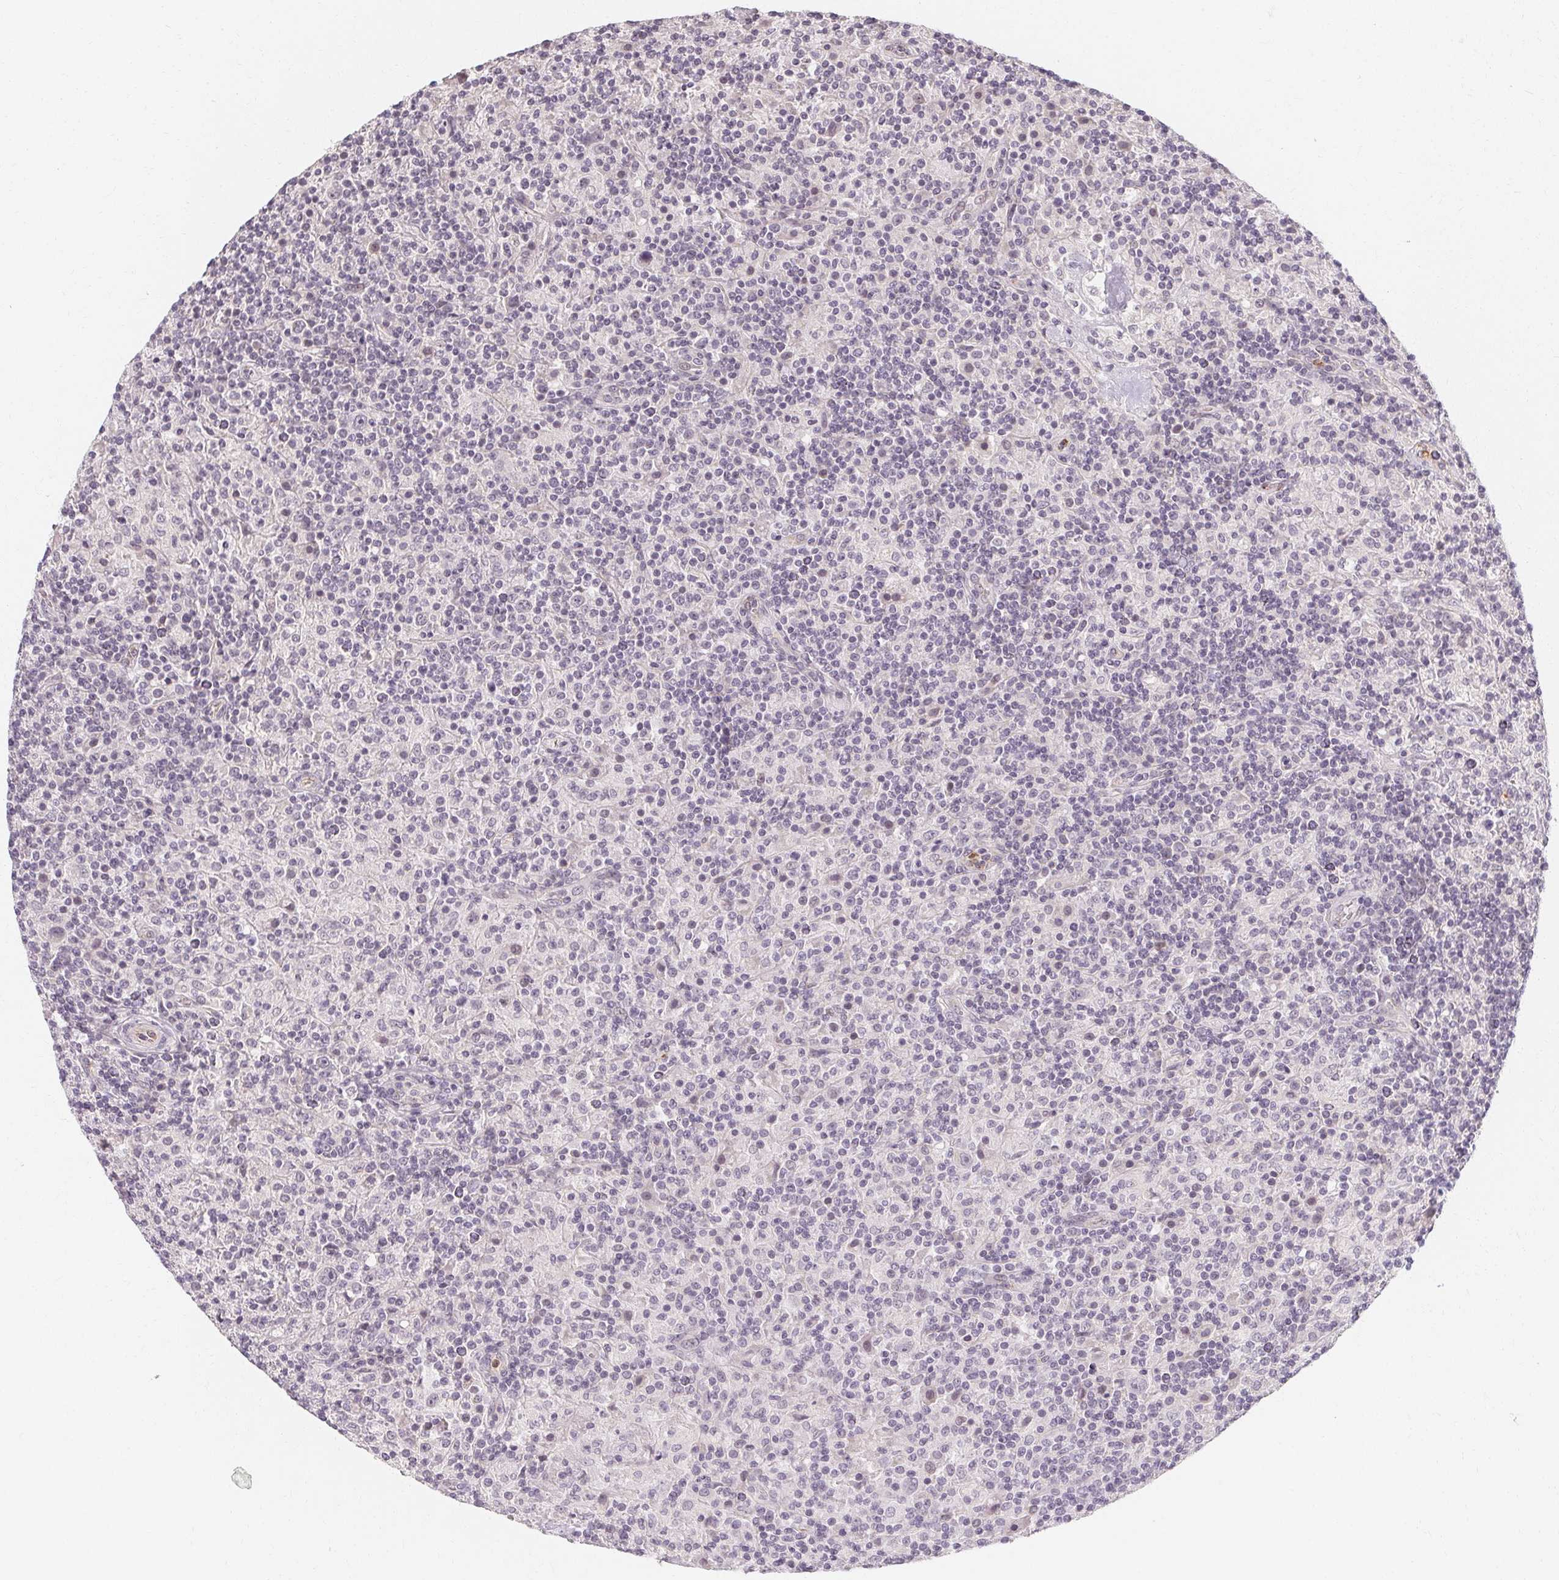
{"staining": {"intensity": "negative", "quantity": "none", "location": "none"}, "tissue": "lymphoma", "cell_type": "Tumor cells", "image_type": "cancer", "snomed": [{"axis": "morphology", "description": "Hodgkin's disease, NOS"}, {"axis": "topography", "description": "Lymph node"}], "caption": "This is an immunohistochemistry (IHC) micrograph of human lymphoma. There is no positivity in tumor cells.", "gene": "CLCNKB", "patient": {"sex": "male", "age": 70}}